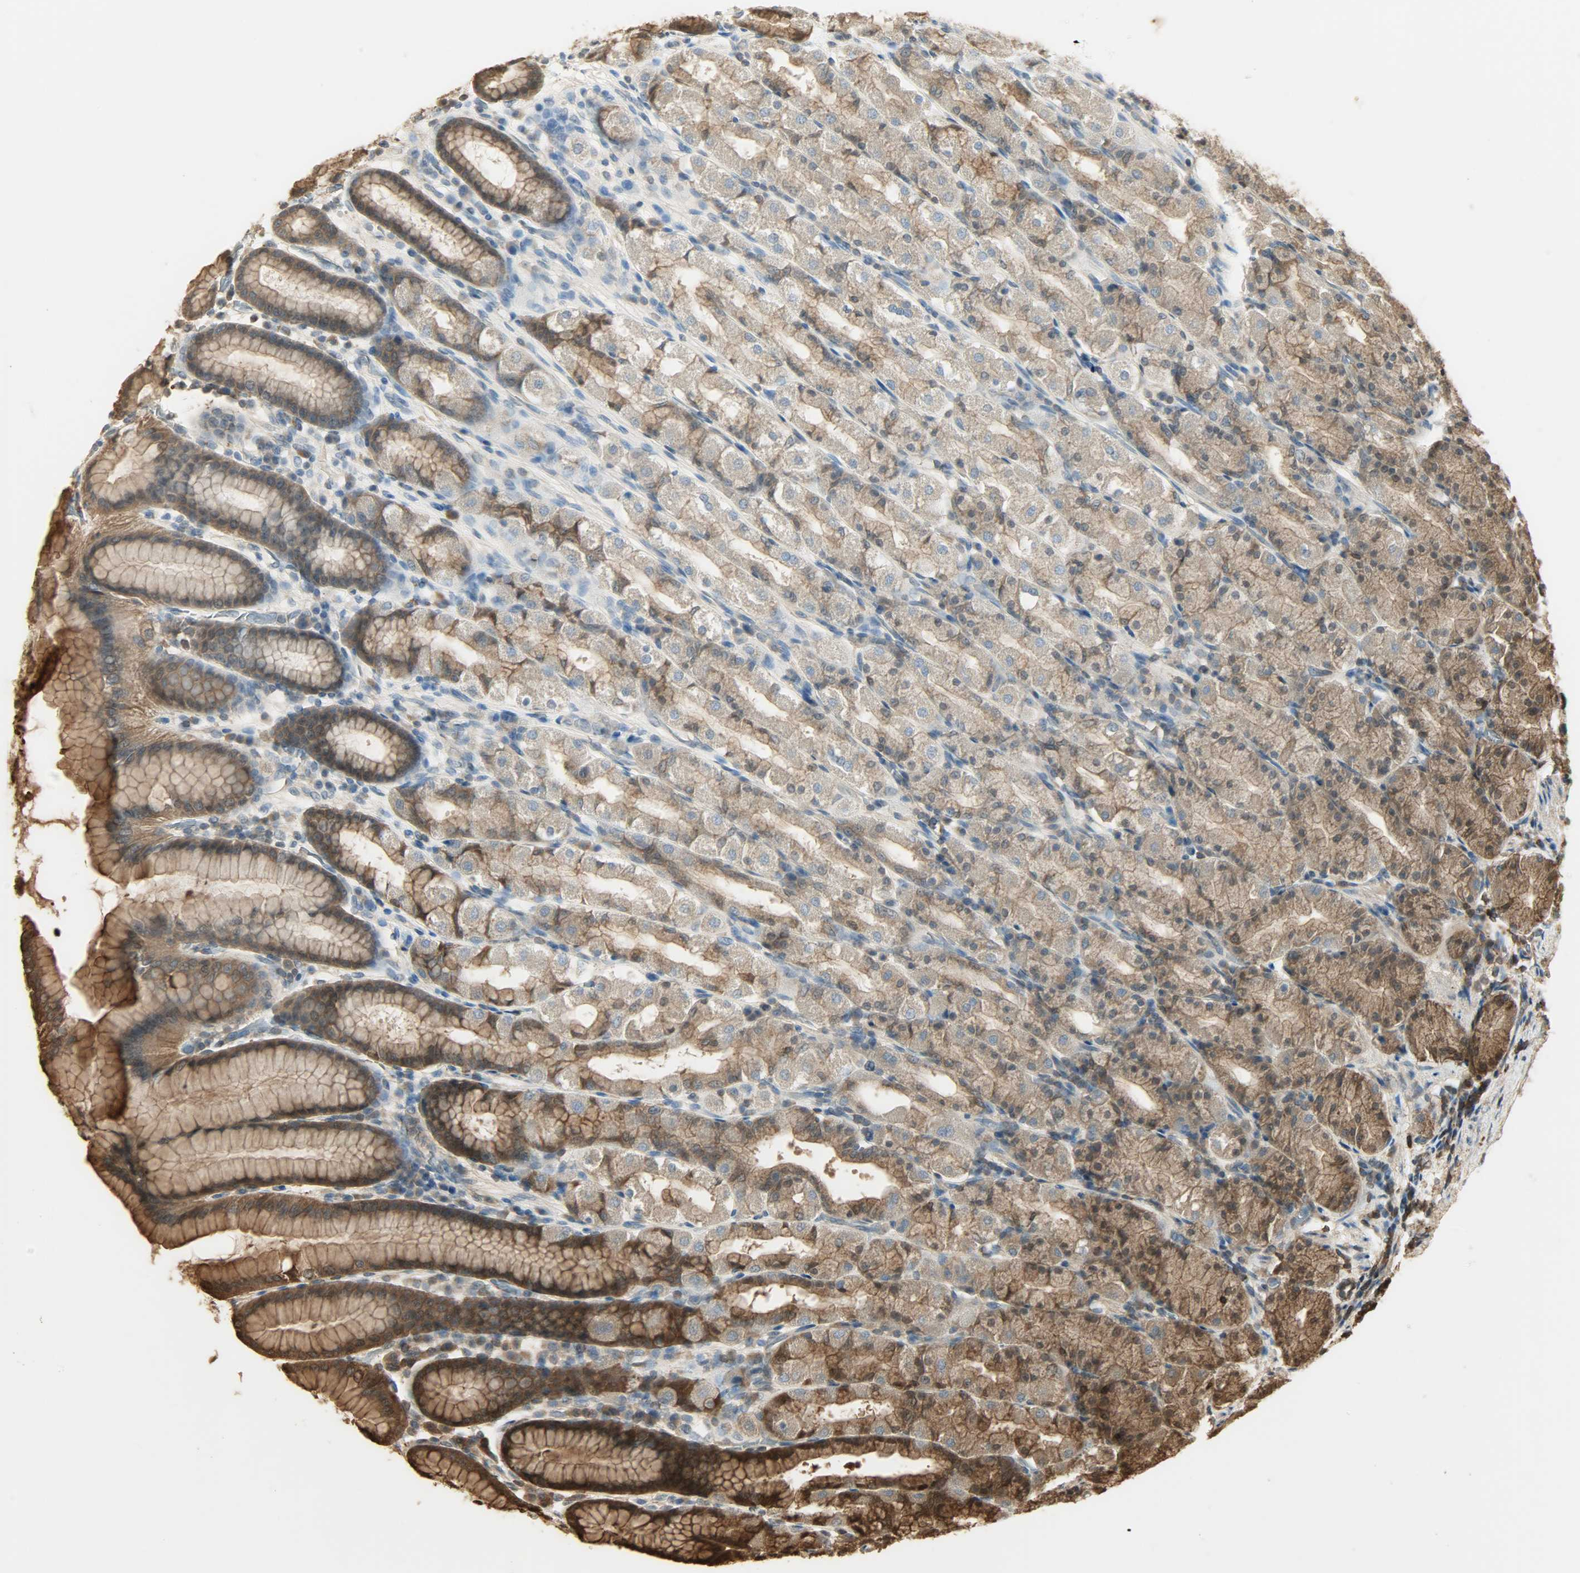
{"staining": {"intensity": "strong", "quantity": ">75%", "location": "cytoplasmic/membranous,nuclear"}, "tissue": "stomach", "cell_type": "Glandular cells", "image_type": "normal", "snomed": [{"axis": "morphology", "description": "Normal tissue, NOS"}, {"axis": "topography", "description": "Stomach, upper"}], "caption": "A brown stain shows strong cytoplasmic/membranous,nuclear positivity of a protein in glandular cells of unremarkable human stomach. (brown staining indicates protein expression, while blue staining denotes nuclei).", "gene": "YWHAZ", "patient": {"sex": "male", "age": 68}}